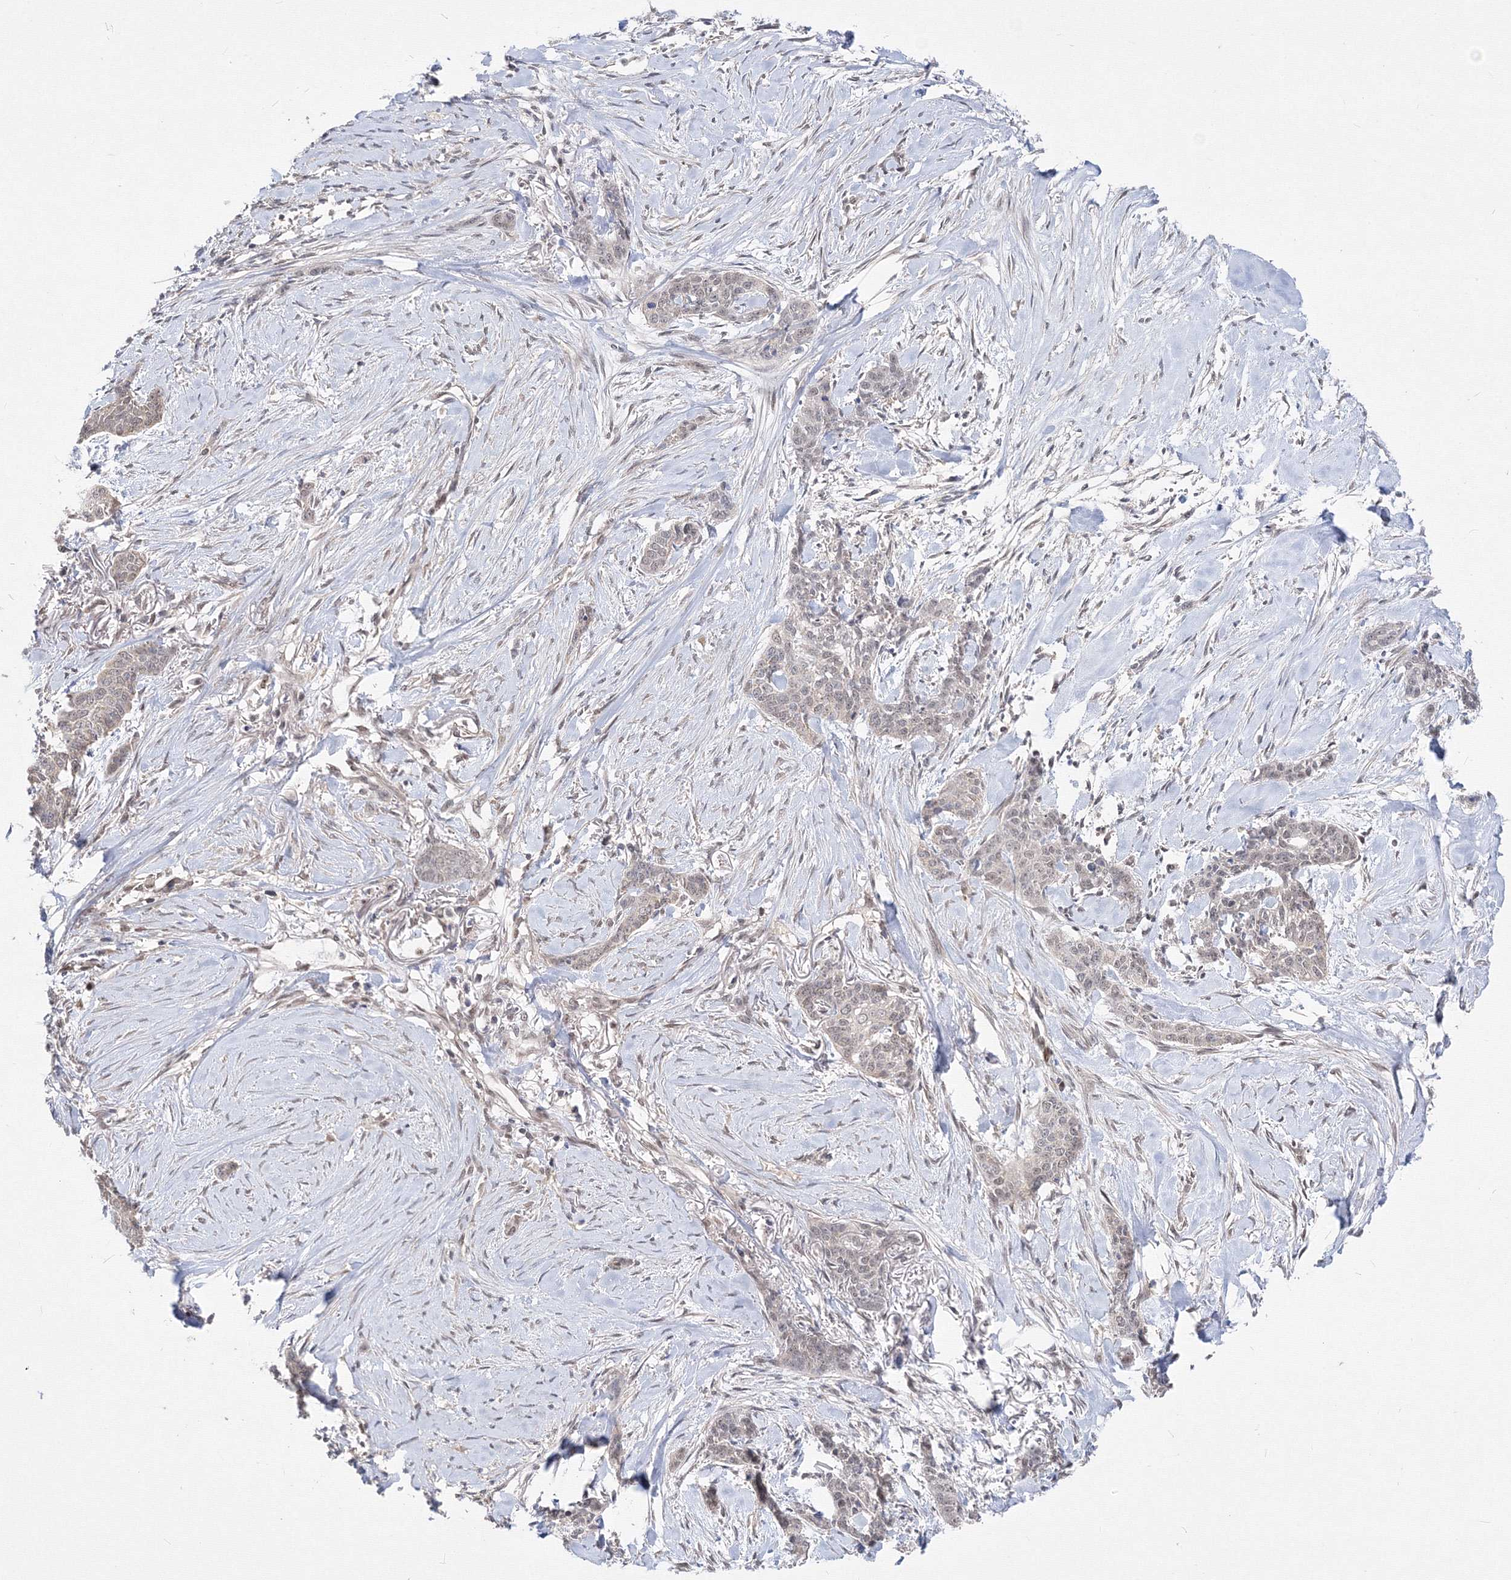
{"staining": {"intensity": "weak", "quantity": "25%-75%", "location": "nuclear"}, "tissue": "skin cancer", "cell_type": "Tumor cells", "image_type": "cancer", "snomed": [{"axis": "morphology", "description": "Basal cell carcinoma"}, {"axis": "topography", "description": "Skin"}], "caption": "Skin cancer was stained to show a protein in brown. There is low levels of weak nuclear positivity in approximately 25%-75% of tumor cells. (Stains: DAB (3,3'-diaminobenzidine) in brown, nuclei in blue, Microscopy: brightfield microscopy at high magnification).", "gene": "COPS4", "patient": {"sex": "female", "age": 64}}